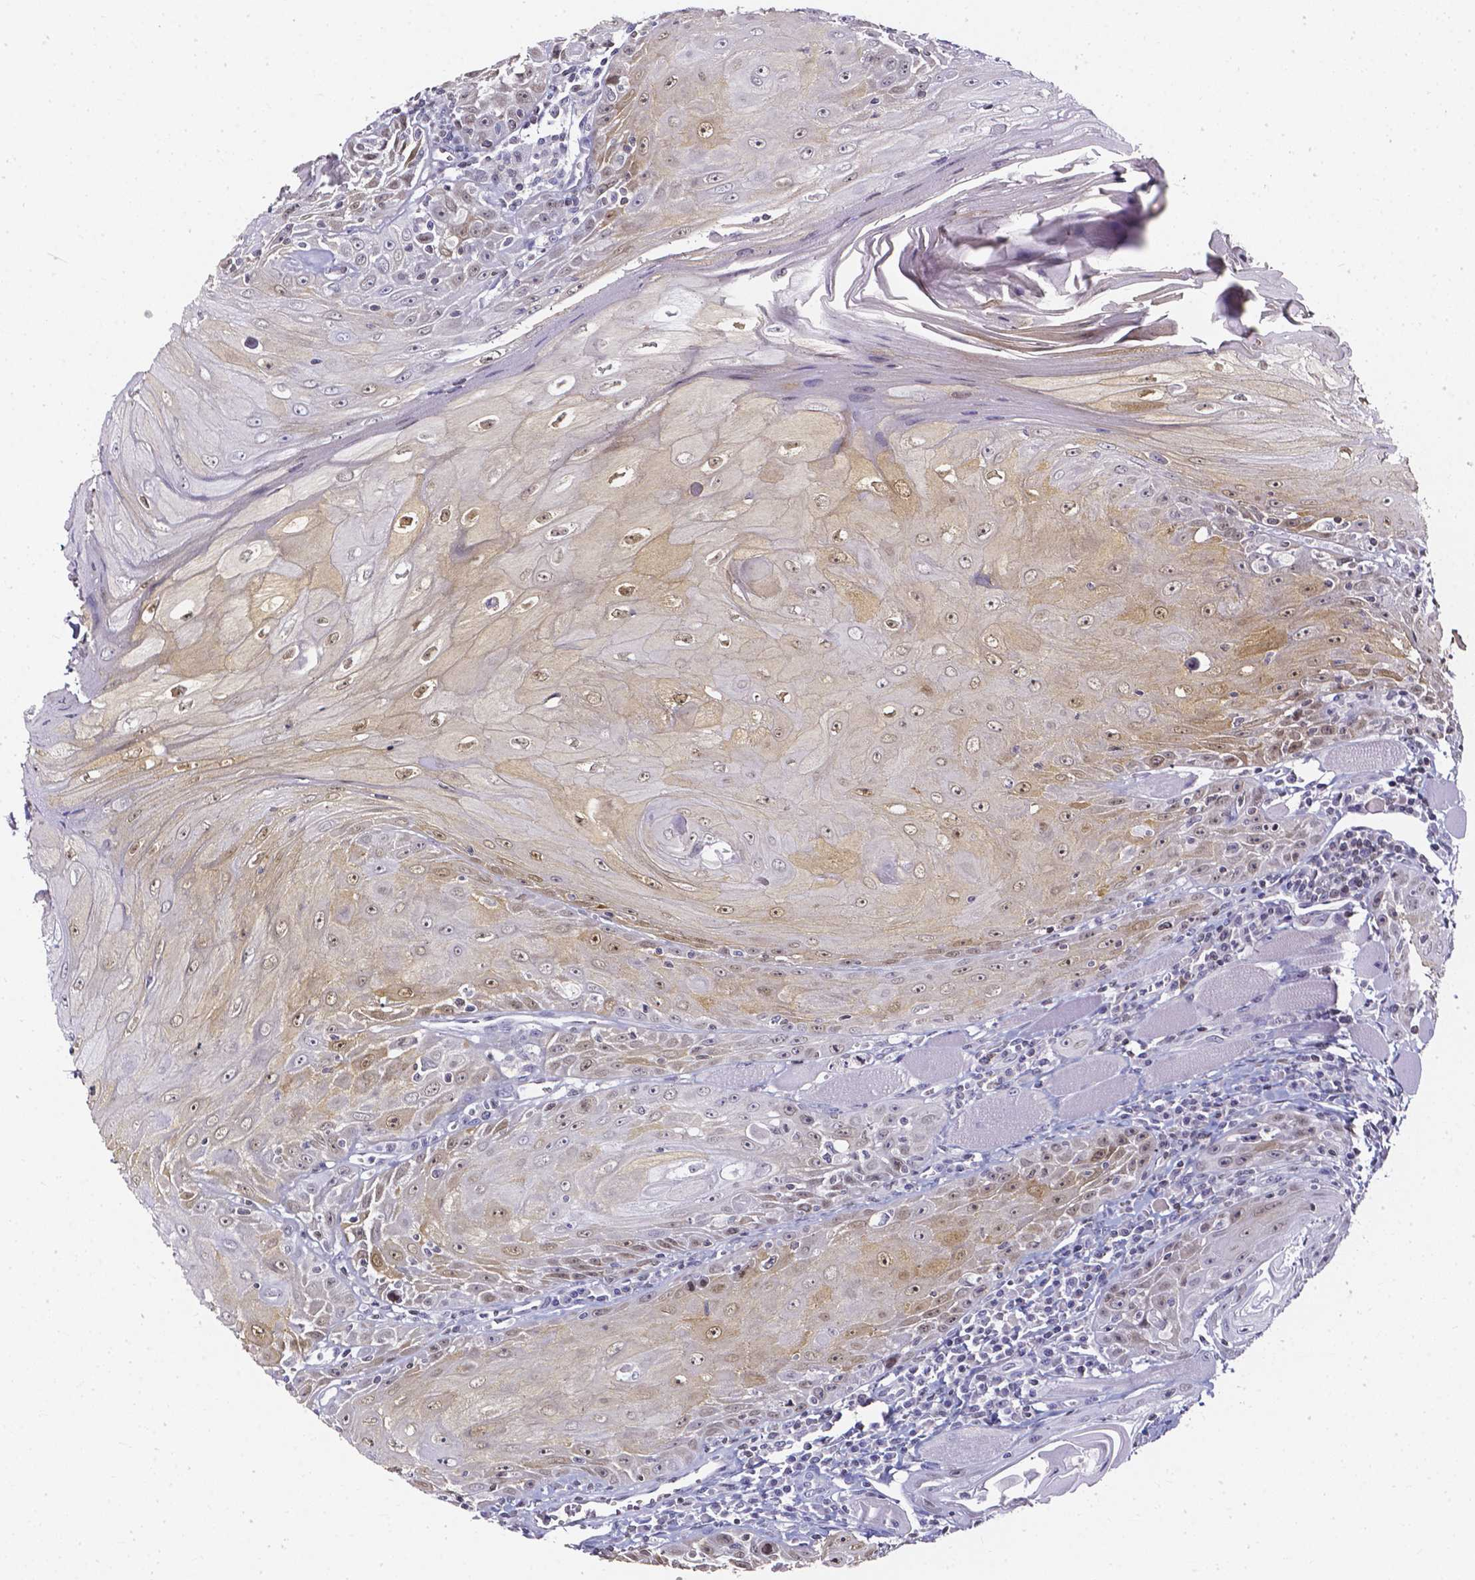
{"staining": {"intensity": "weak", "quantity": "25%-75%", "location": "cytoplasmic/membranous,nuclear"}, "tissue": "head and neck cancer", "cell_type": "Tumor cells", "image_type": "cancer", "snomed": [{"axis": "morphology", "description": "Squamous cell carcinoma, NOS"}, {"axis": "topography", "description": "Head-Neck"}], "caption": "There is low levels of weak cytoplasmic/membranous and nuclear positivity in tumor cells of head and neck squamous cell carcinoma, as demonstrated by immunohistochemical staining (brown color).", "gene": "AKR1B10", "patient": {"sex": "male", "age": 52}}